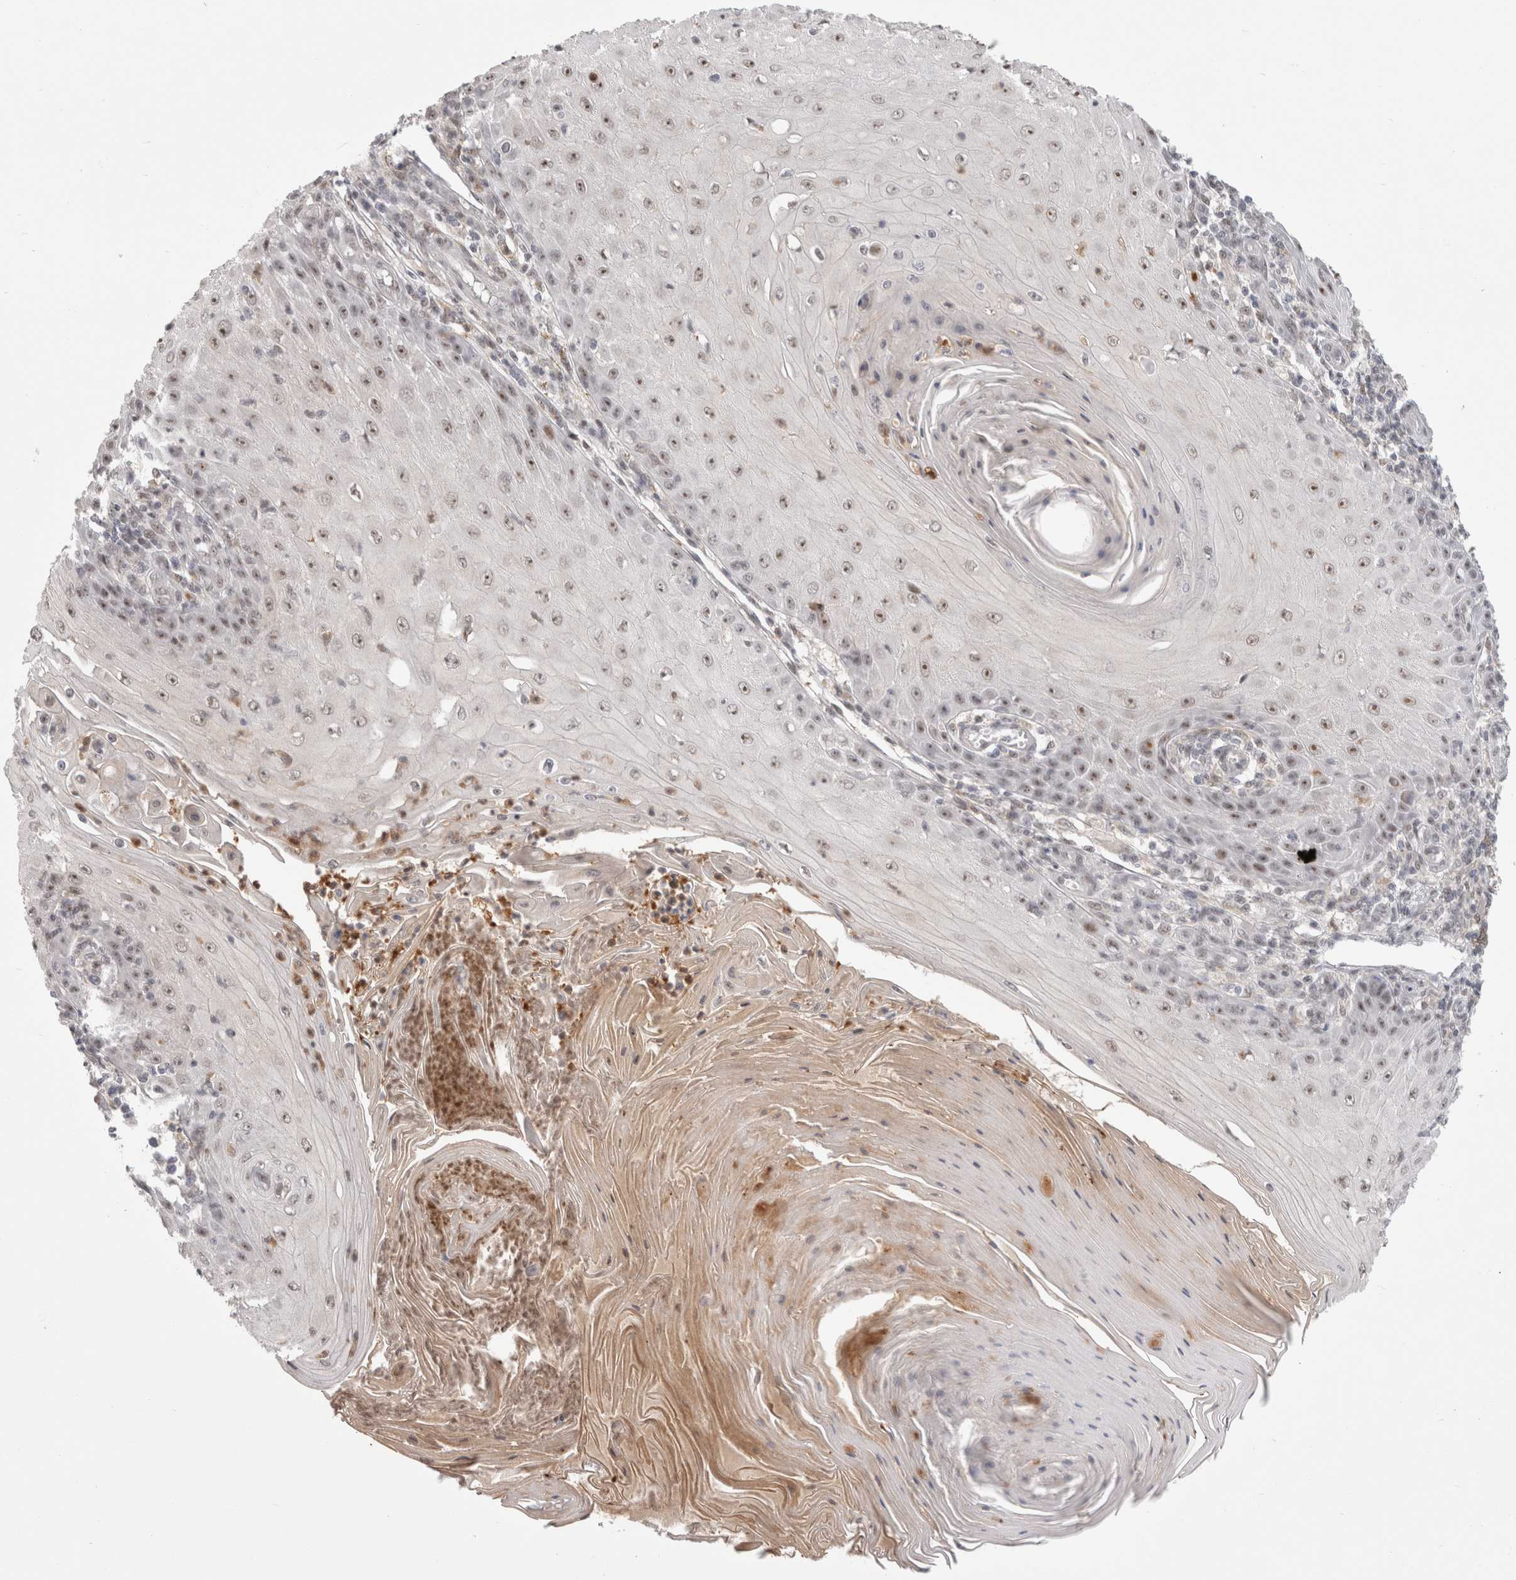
{"staining": {"intensity": "moderate", "quantity": "25%-75%", "location": "nuclear"}, "tissue": "skin cancer", "cell_type": "Tumor cells", "image_type": "cancer", "snomed": [{"axis": "morphology", "description": "Squamous cell carcinoma, NOS"}, {"axis": "topography", "description": "Skin"}], "caption": "Skin squamous cell carcinoma stained with a brown dye reveals moderate nuclear positive positivity in about 25%-75% of tumor cells.", "gene": "SENP6", "patient": {"sex": "female", "age": 73}}